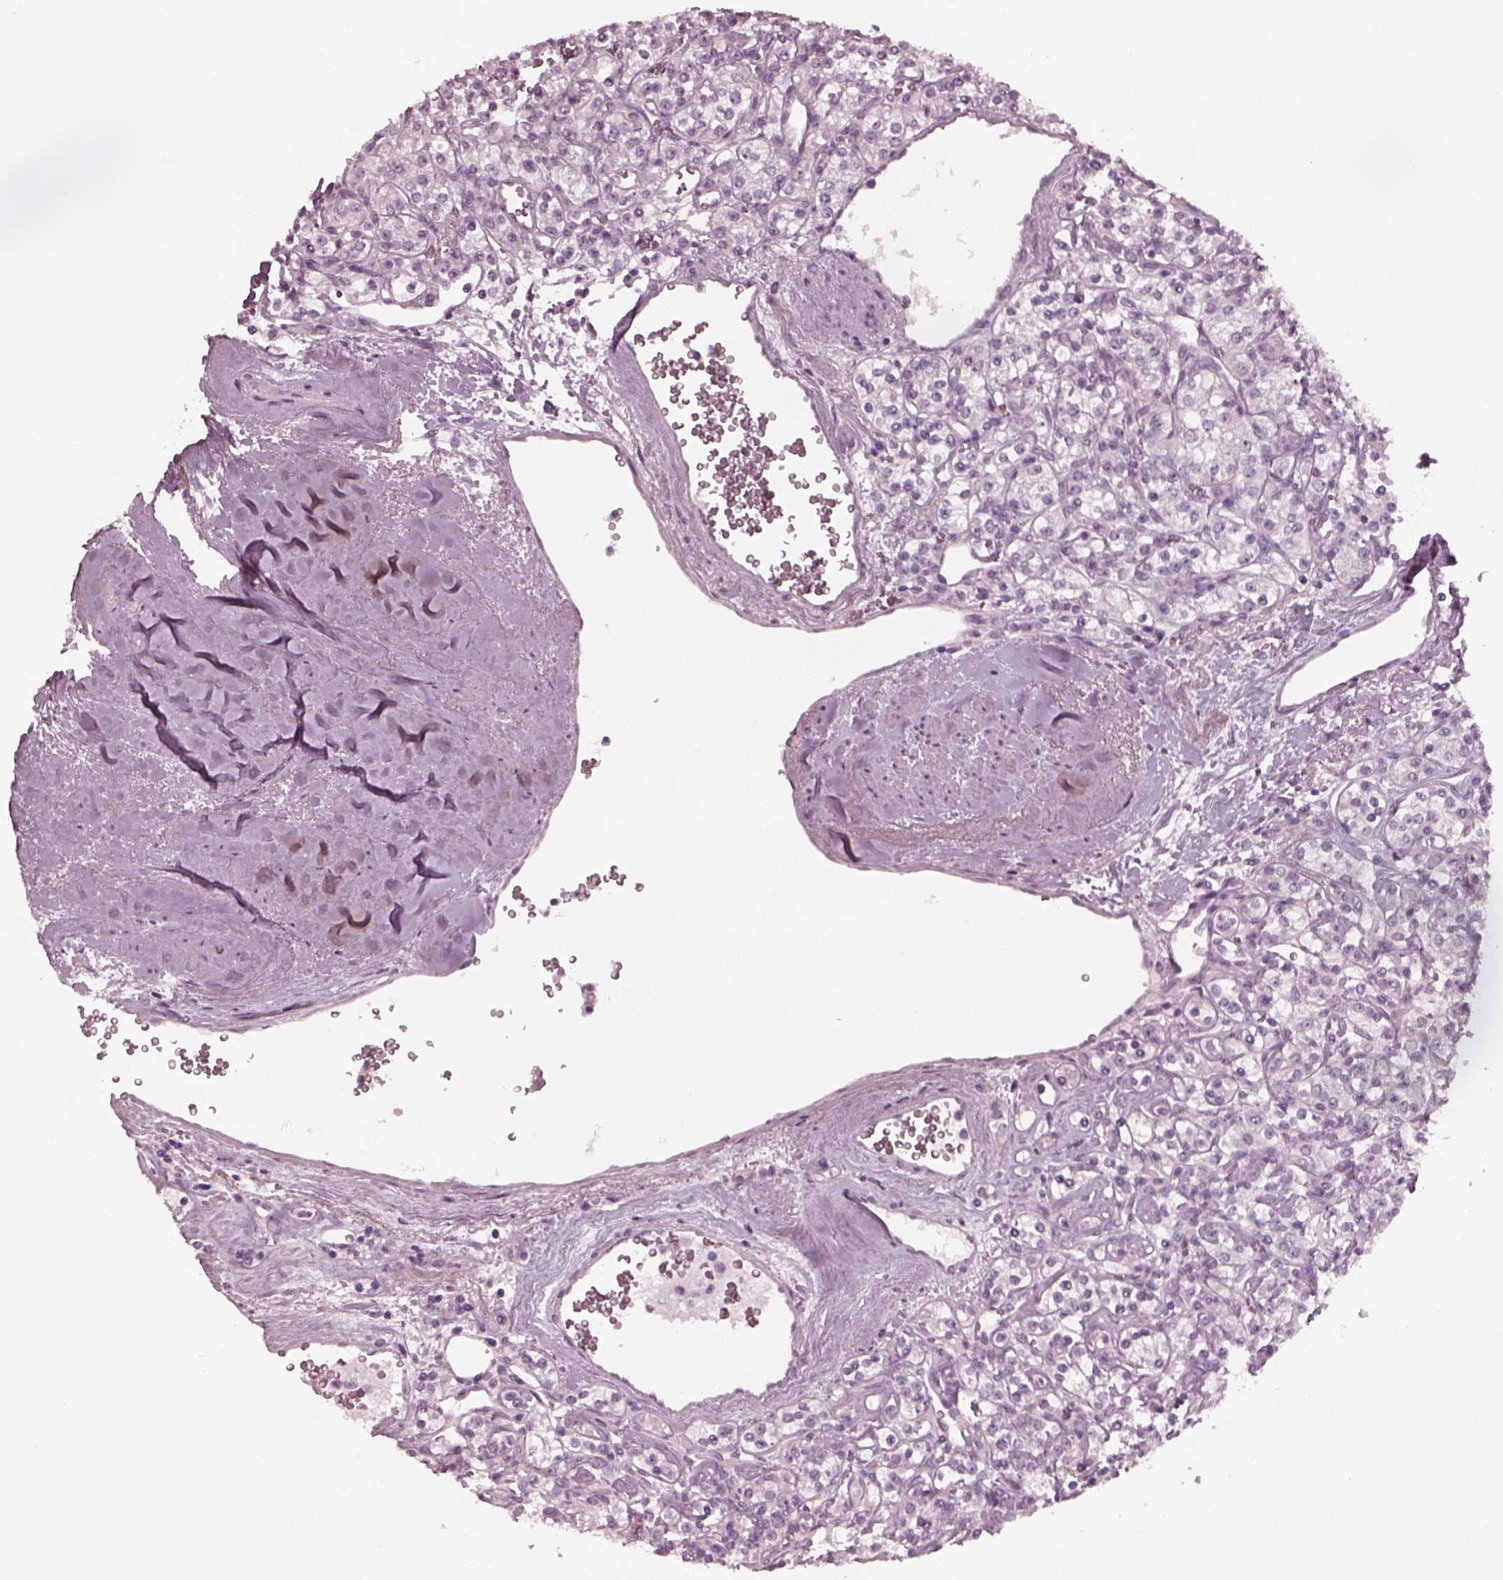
{"staining": {"intensity": "negative", "quantity": "none", "location": "none"}, "tissue": "renal cancer", "cell_type": "Tumor cells", "image_type": "cancer", "snomed": [{"axis": "morphology", "description": "Adenocarcinoma, NOS"}, {"axis": "topography", "description": "Kidney"}], "caption": "There is no significant expression in tumor cells of adenocarcinoma (renal).", "gene": "YY2", "patient": {"sex": "male", "age": 77}}